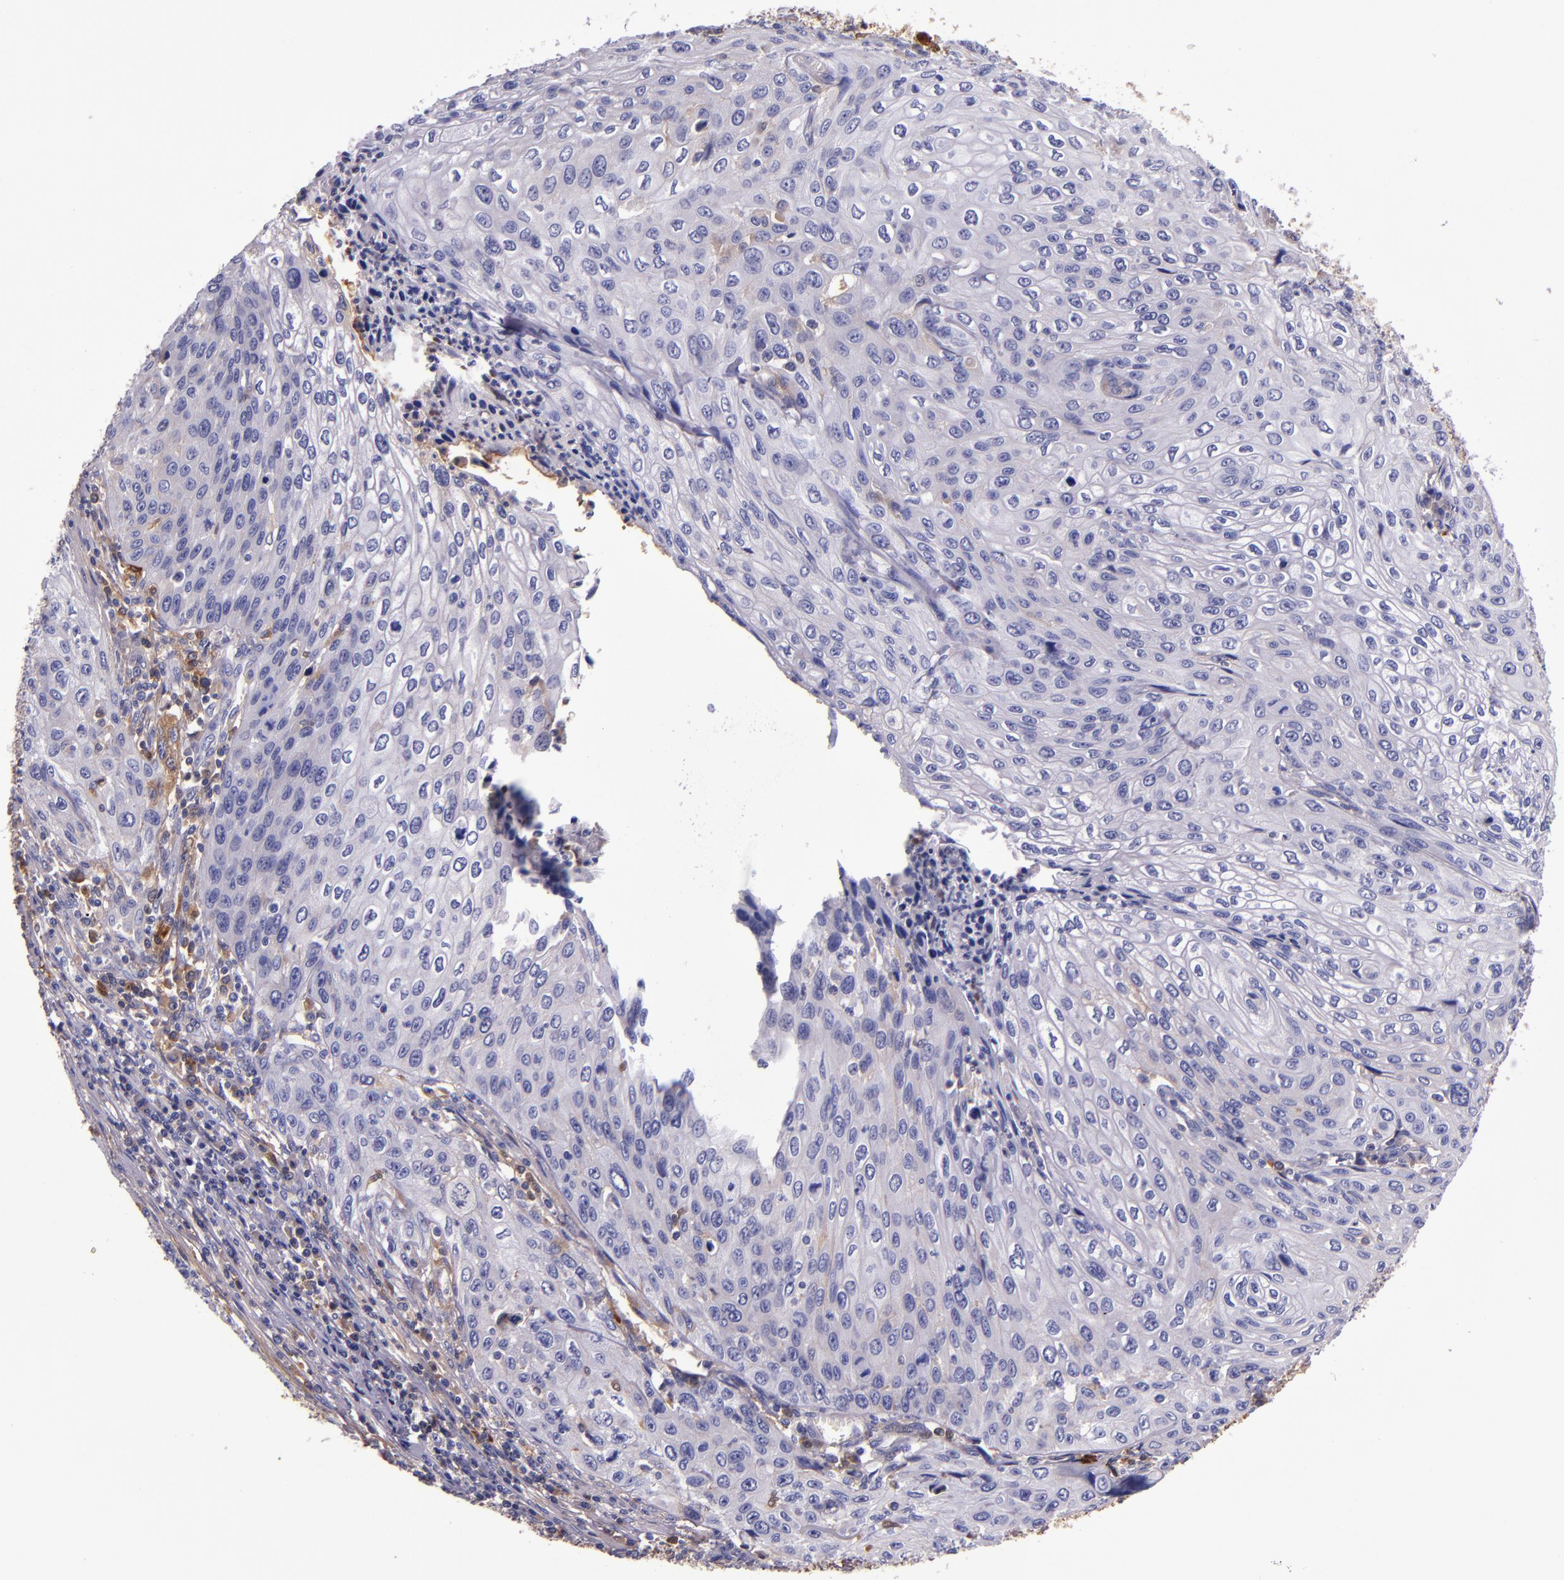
{"staining": {"intensity": "negative", "quantity": "none", "location": "none"}, "tissue": "cervical cancer", "cell_type": "Tumor cells", "image_type": "cancer", "snomed": [{"axis": "morphology", "description": "Squamous cell carcinoma, NOS"}, {"axis": "topography", "description": "Cervix"}], "caption": "This photomicrograph is of cervical cancer (squamous cell carcinoma) stained with immunohistochemistry to label a protein in brown with the nuclei are counter-stained blue. There is no staining in tumor cells.", "gene": "CLEC3B", "patient": {"sex": "female", "age": 32}}